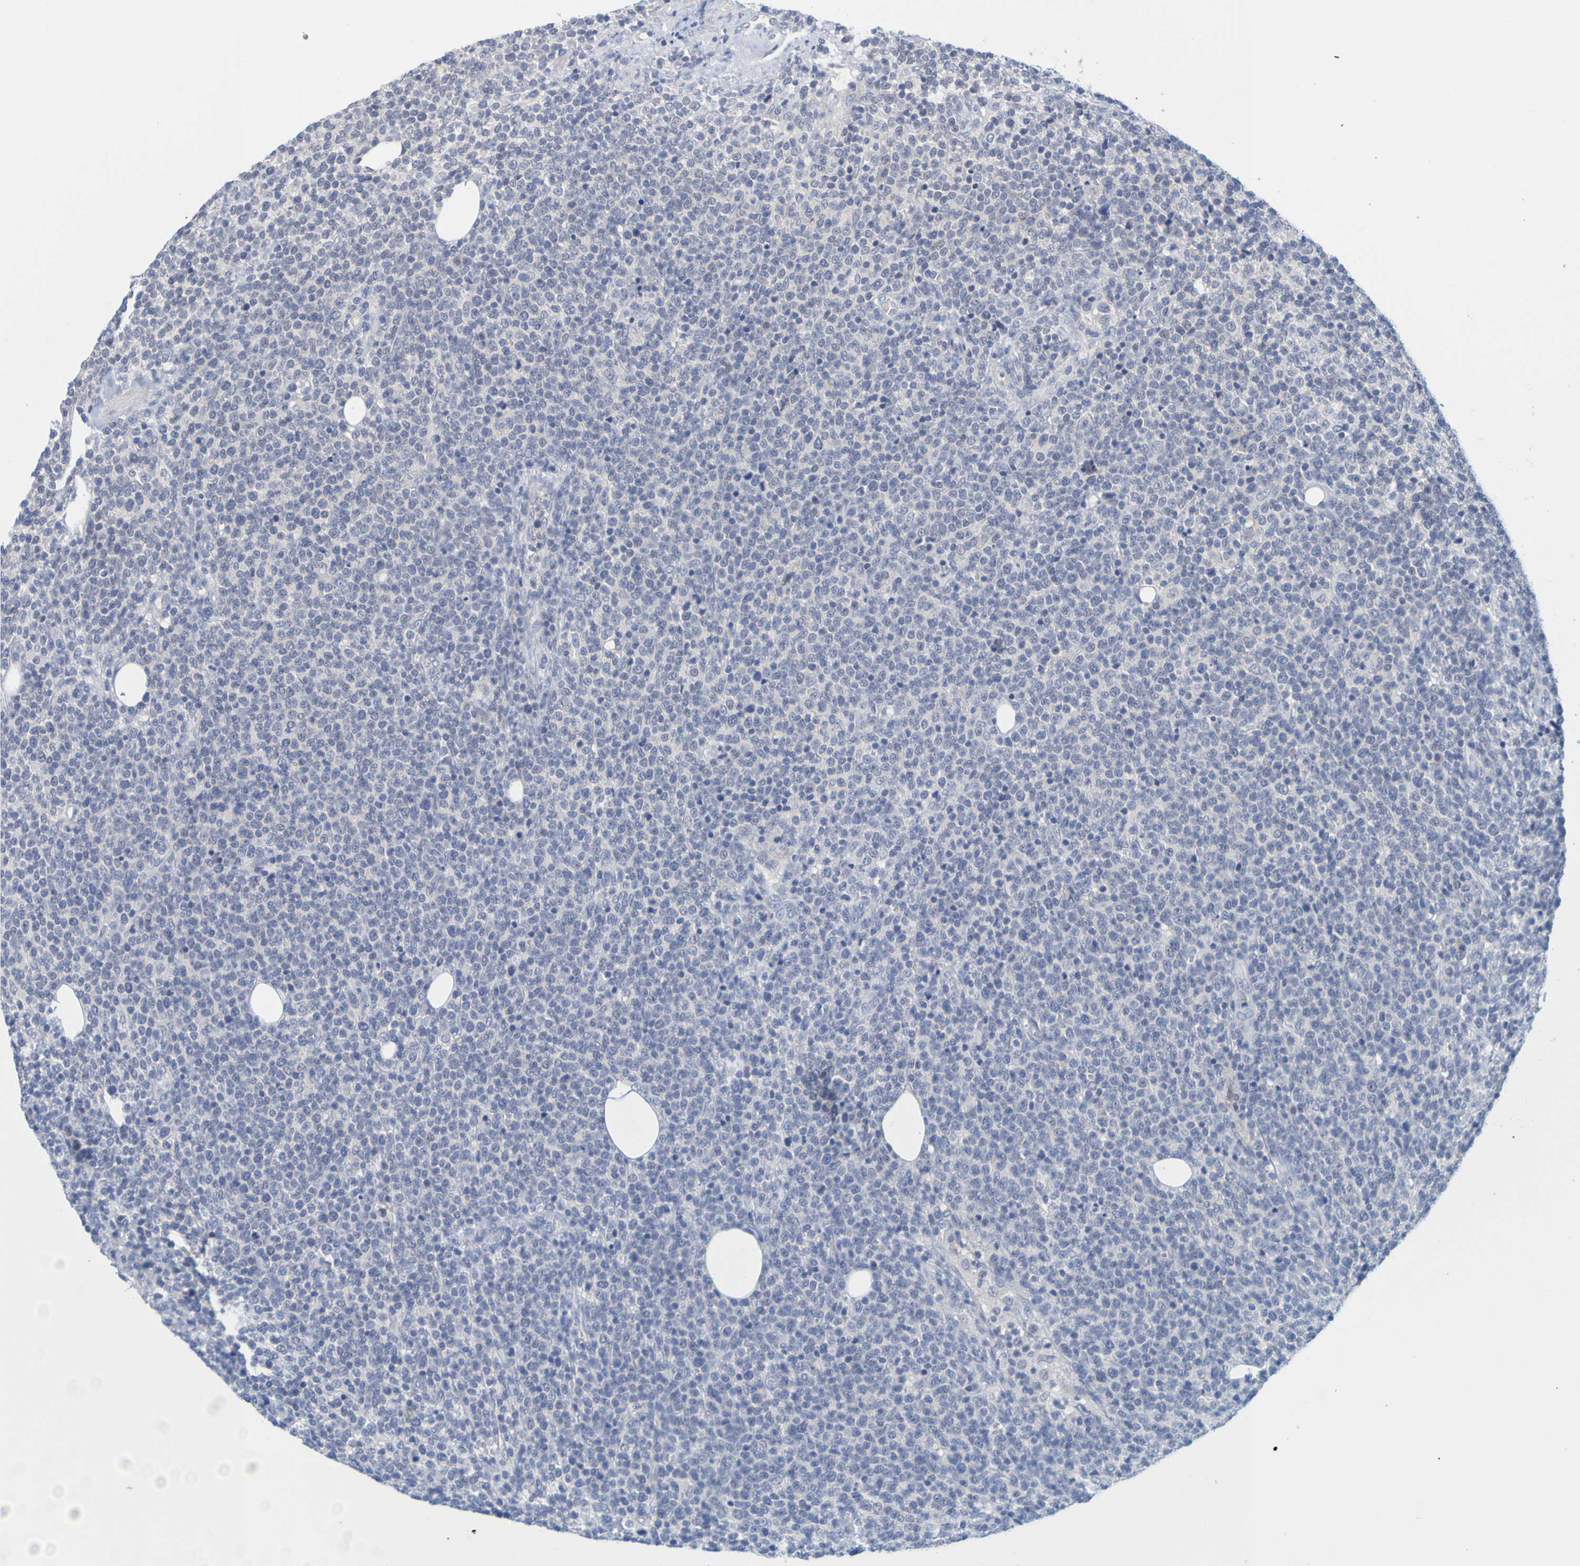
{"staining": {"intensity": "negative", "quantity": "none", "location": "none"}, "tissue": "lymphoma", "cell_type": "Tumor cells", "image_type": "cancer", "snomed": [{"axis": "morphology", "description": "Malignant lymphoma, non-Hodgkin's type, High grade"}, {"axis": "topography", "description": "Lymph node"}], "caption": "Human lymphoma stained for a protein using immunohistochemistry shows no expression in tumor cells.", "gene": "ENDOU", "patient": {"sex": "male", "age": 61}}